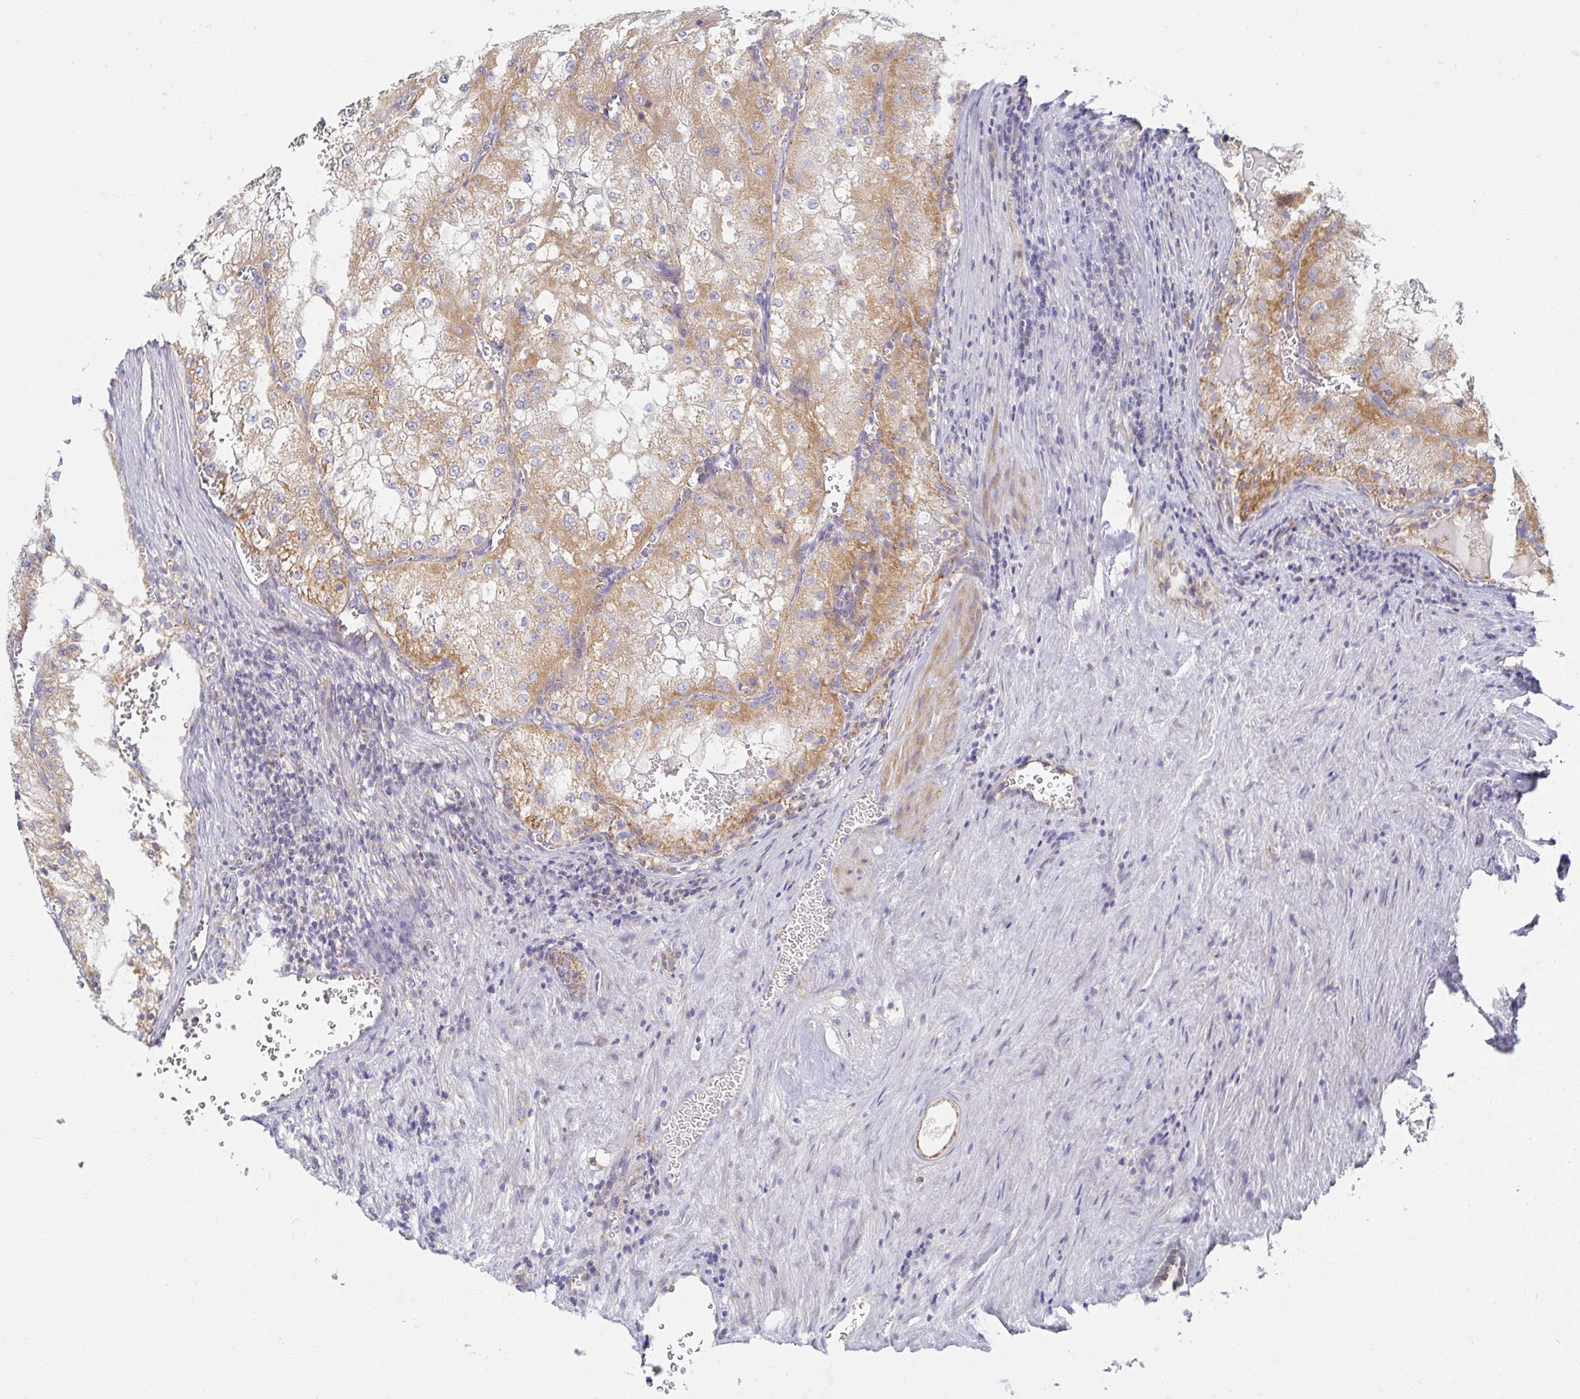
{"staining": {"intensity": "weak", "quantity": "25%-75%", "location": "cytoplasmic/membranous"}, "tissue": "renal cancer", "cell_type": "Tumor cells", "image_type": "cancer", "snomed": [{"axis": "morphology", "description": "Adenocarcinoma, NOS"}, {"axis": "topography", "description": "Kidney"}], "caption": "Immunohistochemistry (IHC) of adenocarcinoma (renal) shows low levels of weak cytoplasmic/membranous expression in about 25%-75% of tumor cells. (IHC, brightfield microscopy, high magnification).", "gene": "MAVS", "patient": {"sex": "female", "age": 74}}